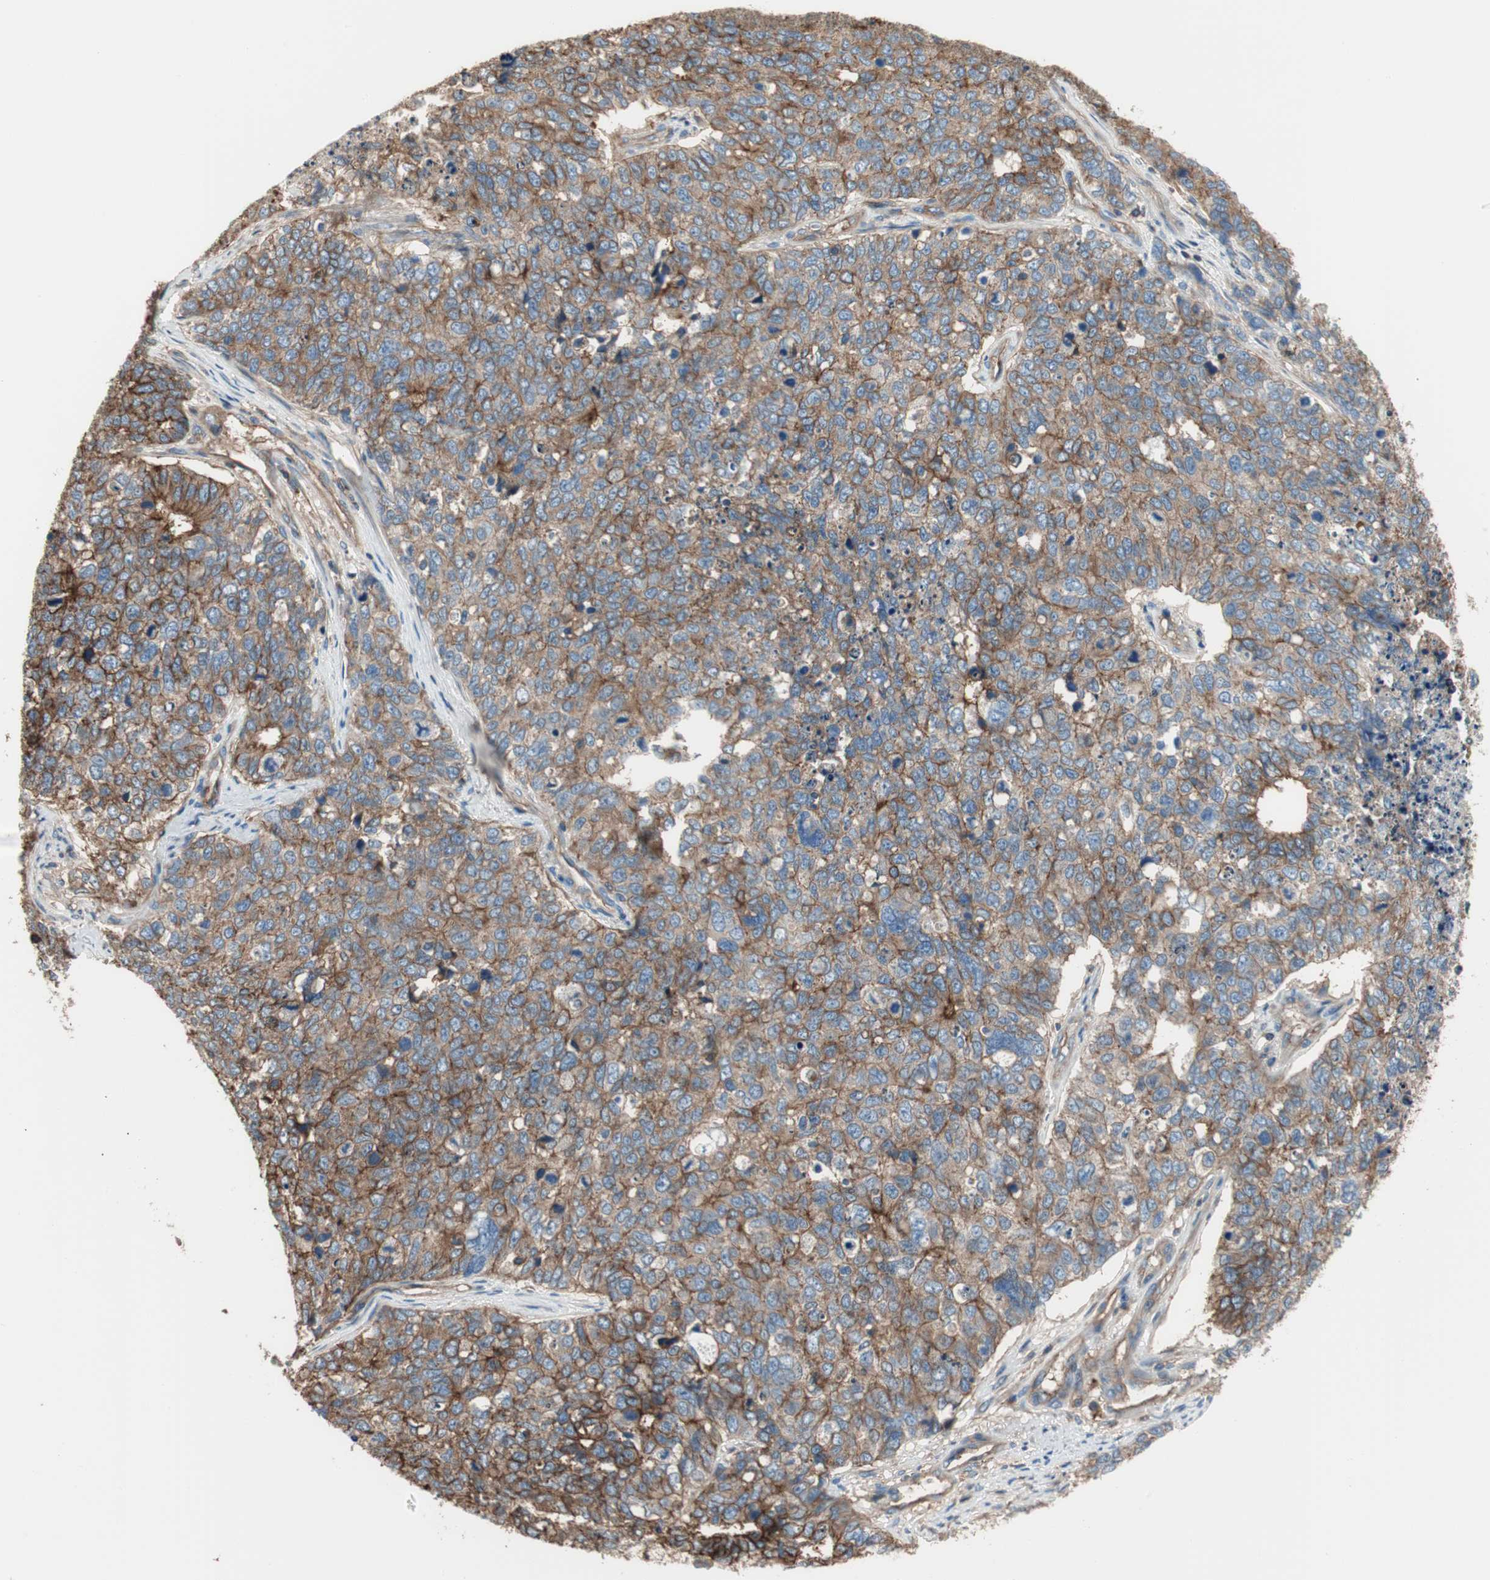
{"staining": {"intensity": "moderate", "quantity": ">75%", "location": "cytoplasmic/membranous"}, "tissue": "cervical cancer", "cell_type": "Tumor cells", "image_type": "cancer", "snomed": [{"axis": "morphology", "description": "Squamous cell carcinoma, NOS"}, {"axis": "topography", "description": "Cervix"}], "caption": "Protein staining by IHC exhibits moderate cytoplasmic/membranous positivity in approximately >75% of tumor cells in squamous cell carcinoma (cervical). The staining was performed using DAB to visualize the protein expression in brown, while the nuclei were stained in blue with hematoxylin (Magnification: 20x).", "gene": "IL1RL1", "patient": {"sex": "female", "age": 63}}